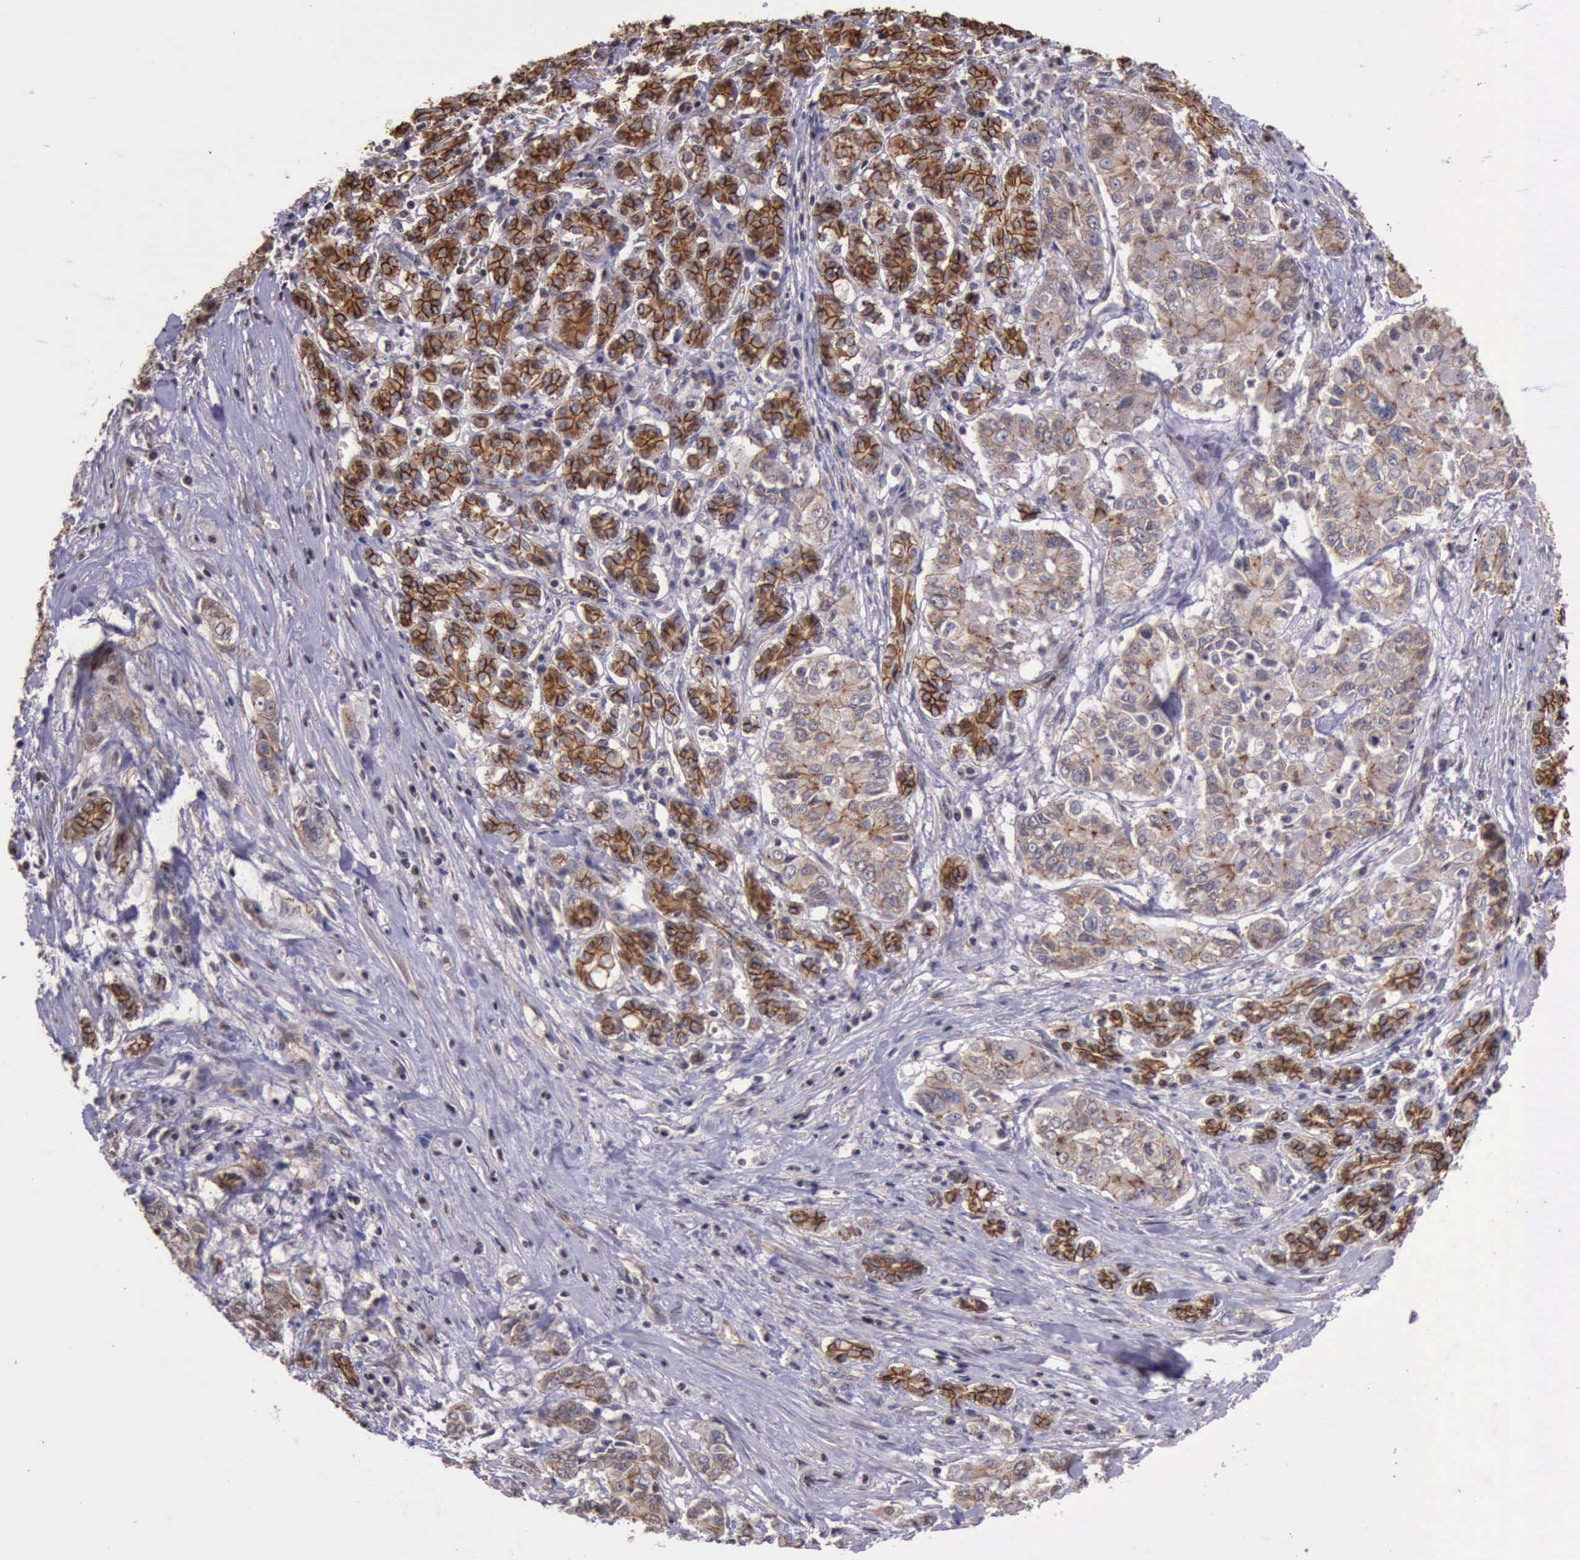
{"staining": {"intensity": "weak", "quantity": ">75%", "location": "cytoplasmic/membranous"}, "tissue": "pancreatic cancer", "cell_type": "Tumor cells", "image_type": "cancer", "snomed": [{"axis": "morphology", "description": "Adenocarcinoma, NOS"}, {"axis": "topography", "description": "Pancreas"}], "caption": "Immunohistochemical staining of pancreatic adenocarcinoma displays weak cytoplasmic/membranous protein staining in about >75% of tumor cells. (brown staining indicates protein expression, while blue staining denotes nuclei).", "gene": "CTNNB1", "patient": {"sex": "female", "age": 52}}